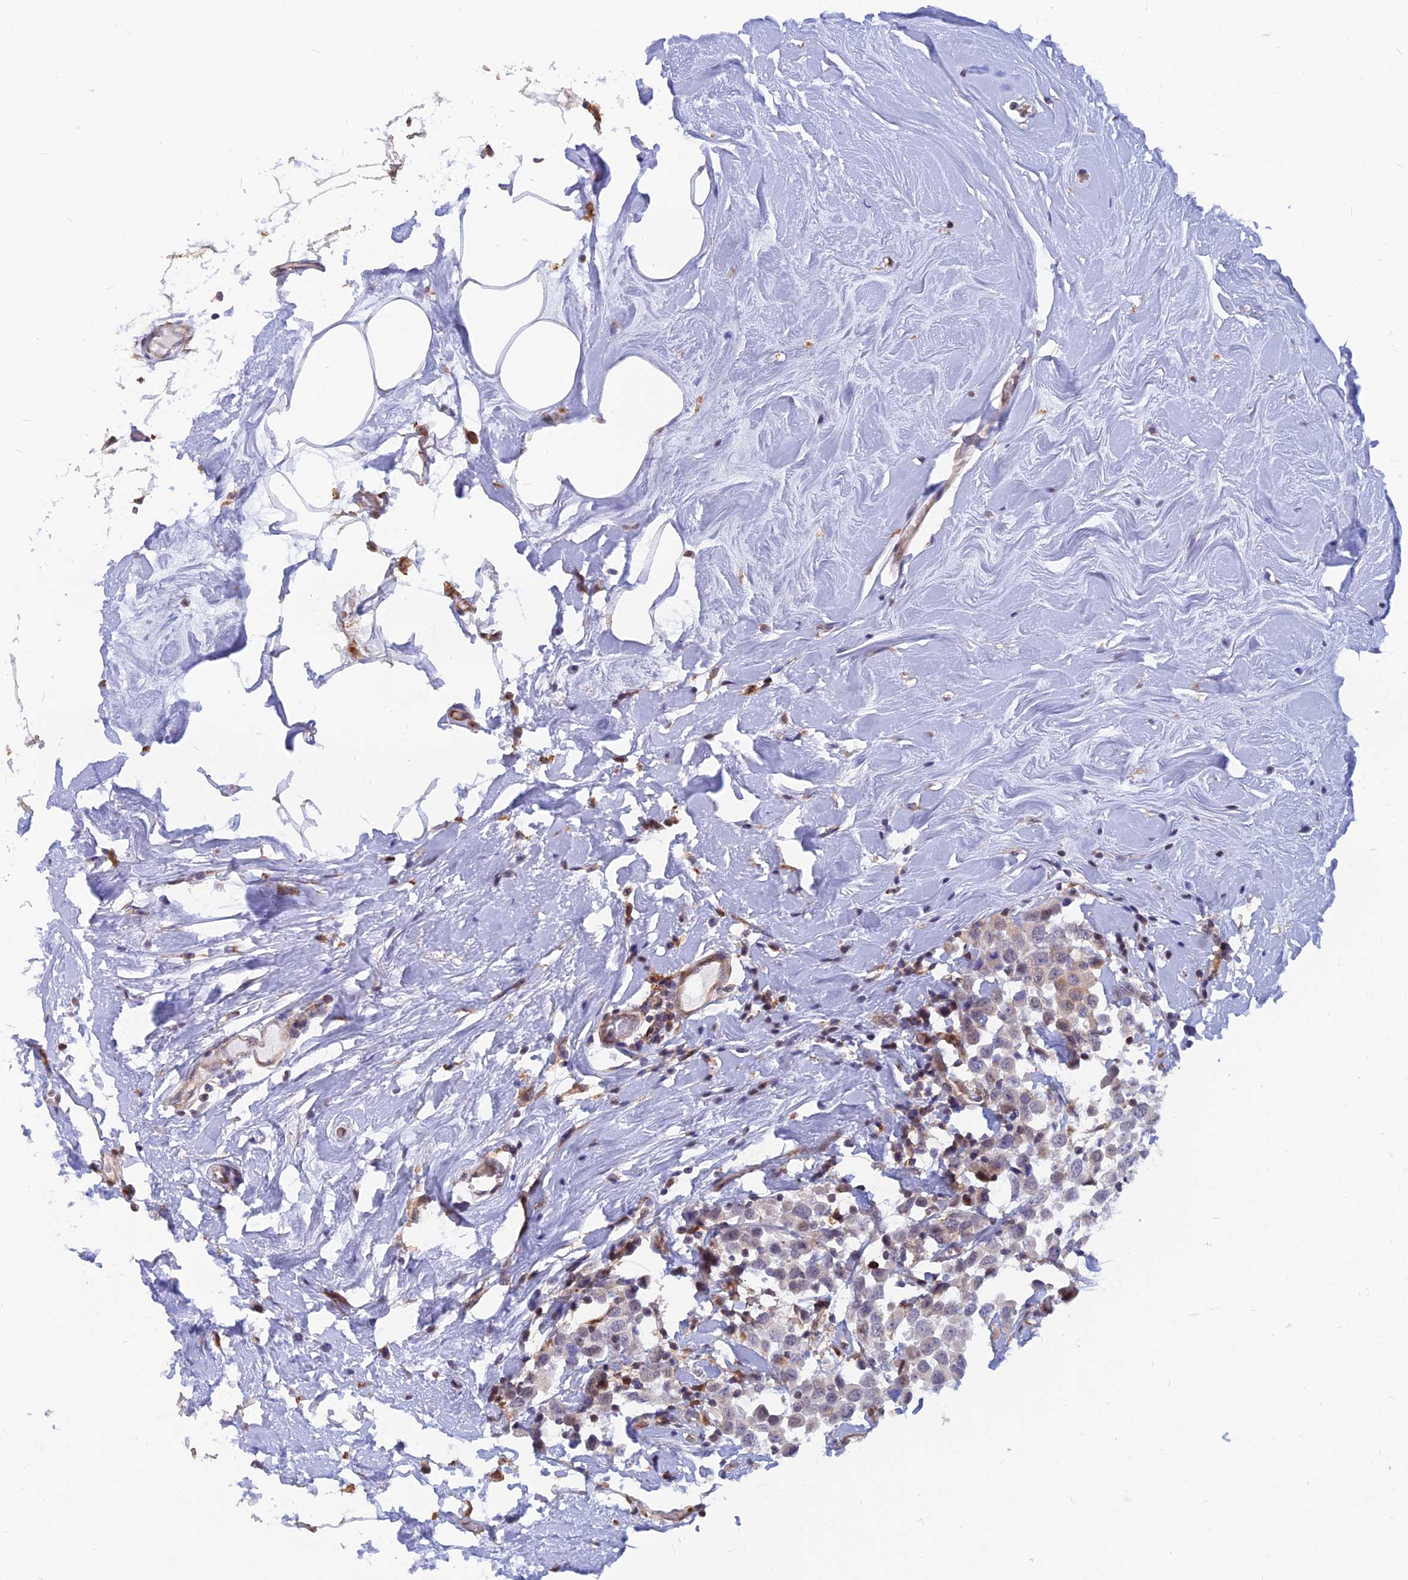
{"staining": {"intensity": "negative", "quantity": "none", "location": "none"}, "tissue": "breast cancer", "cell_type": "Tumor cells", "image_type": "cancer", "snomed": [{"axis": "morphology", "description": "Duct carcinoma"}, {"axis": "topography", "description": "Breast"}], "caption": "The image shows no staining of tumor cells in breast cancer (intraductal carcinoma).", "gene": "DNAJC16", "patient": {"sex": "female", "age": 61}}